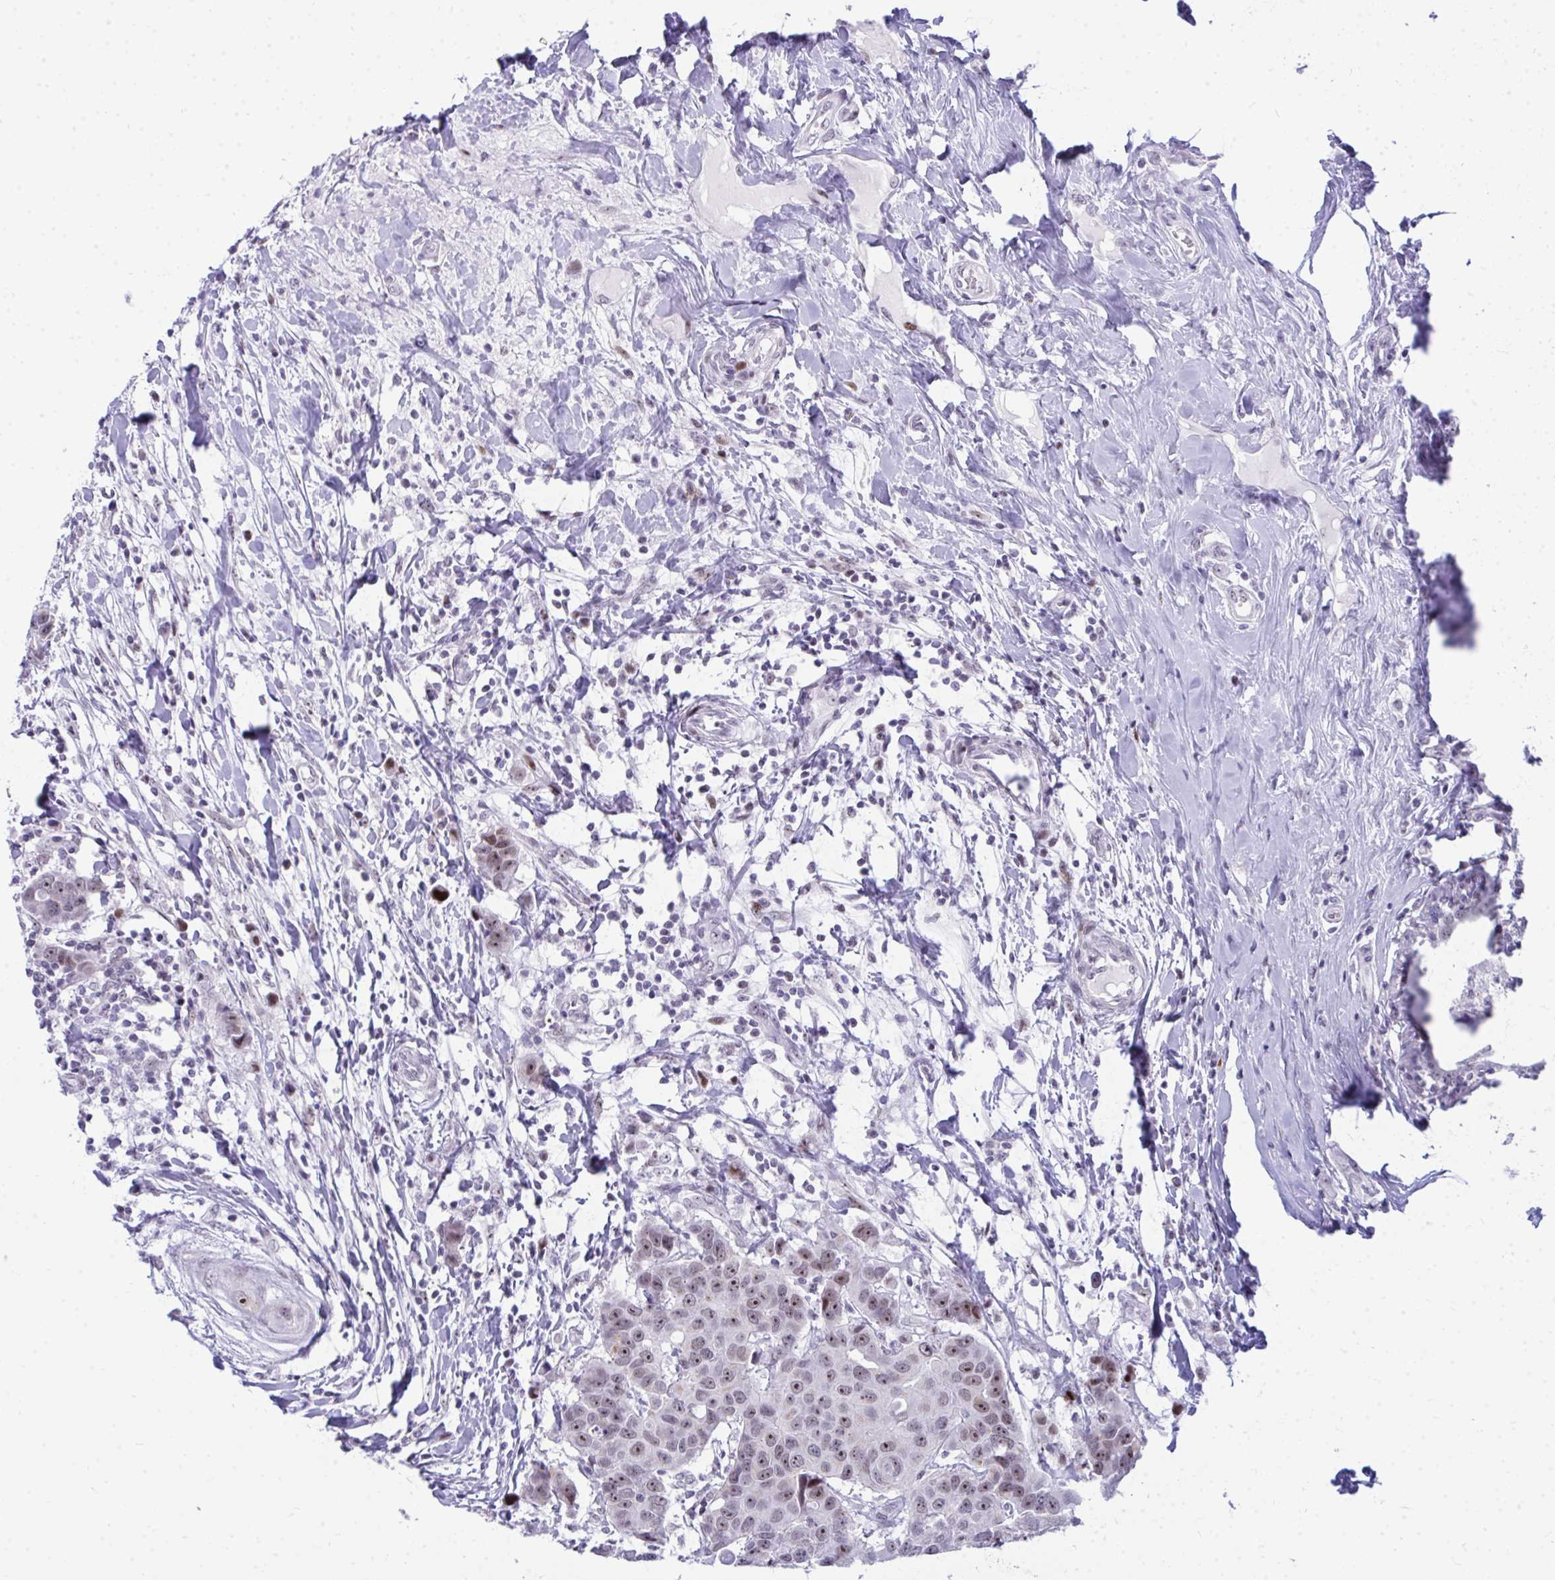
{"staining": {"intensity": "moderate", "quantity": ">75%", "location": "nuclear"}, "tissue": "breast cancer", "cell_type": "Tumor cells", "image_type": "cancer", "snomed": [{"axis": "morphology", "description": "Duct carcinoma"}, {"axis": "topography", "description": "Breast"}], "caption": "A brown stain labels moderate nuclear expression of a protein in intraductal carcinoma (breast) tumor cells.", "gene": "GLDN", "patient": {"sex": "female", "age": 24}}